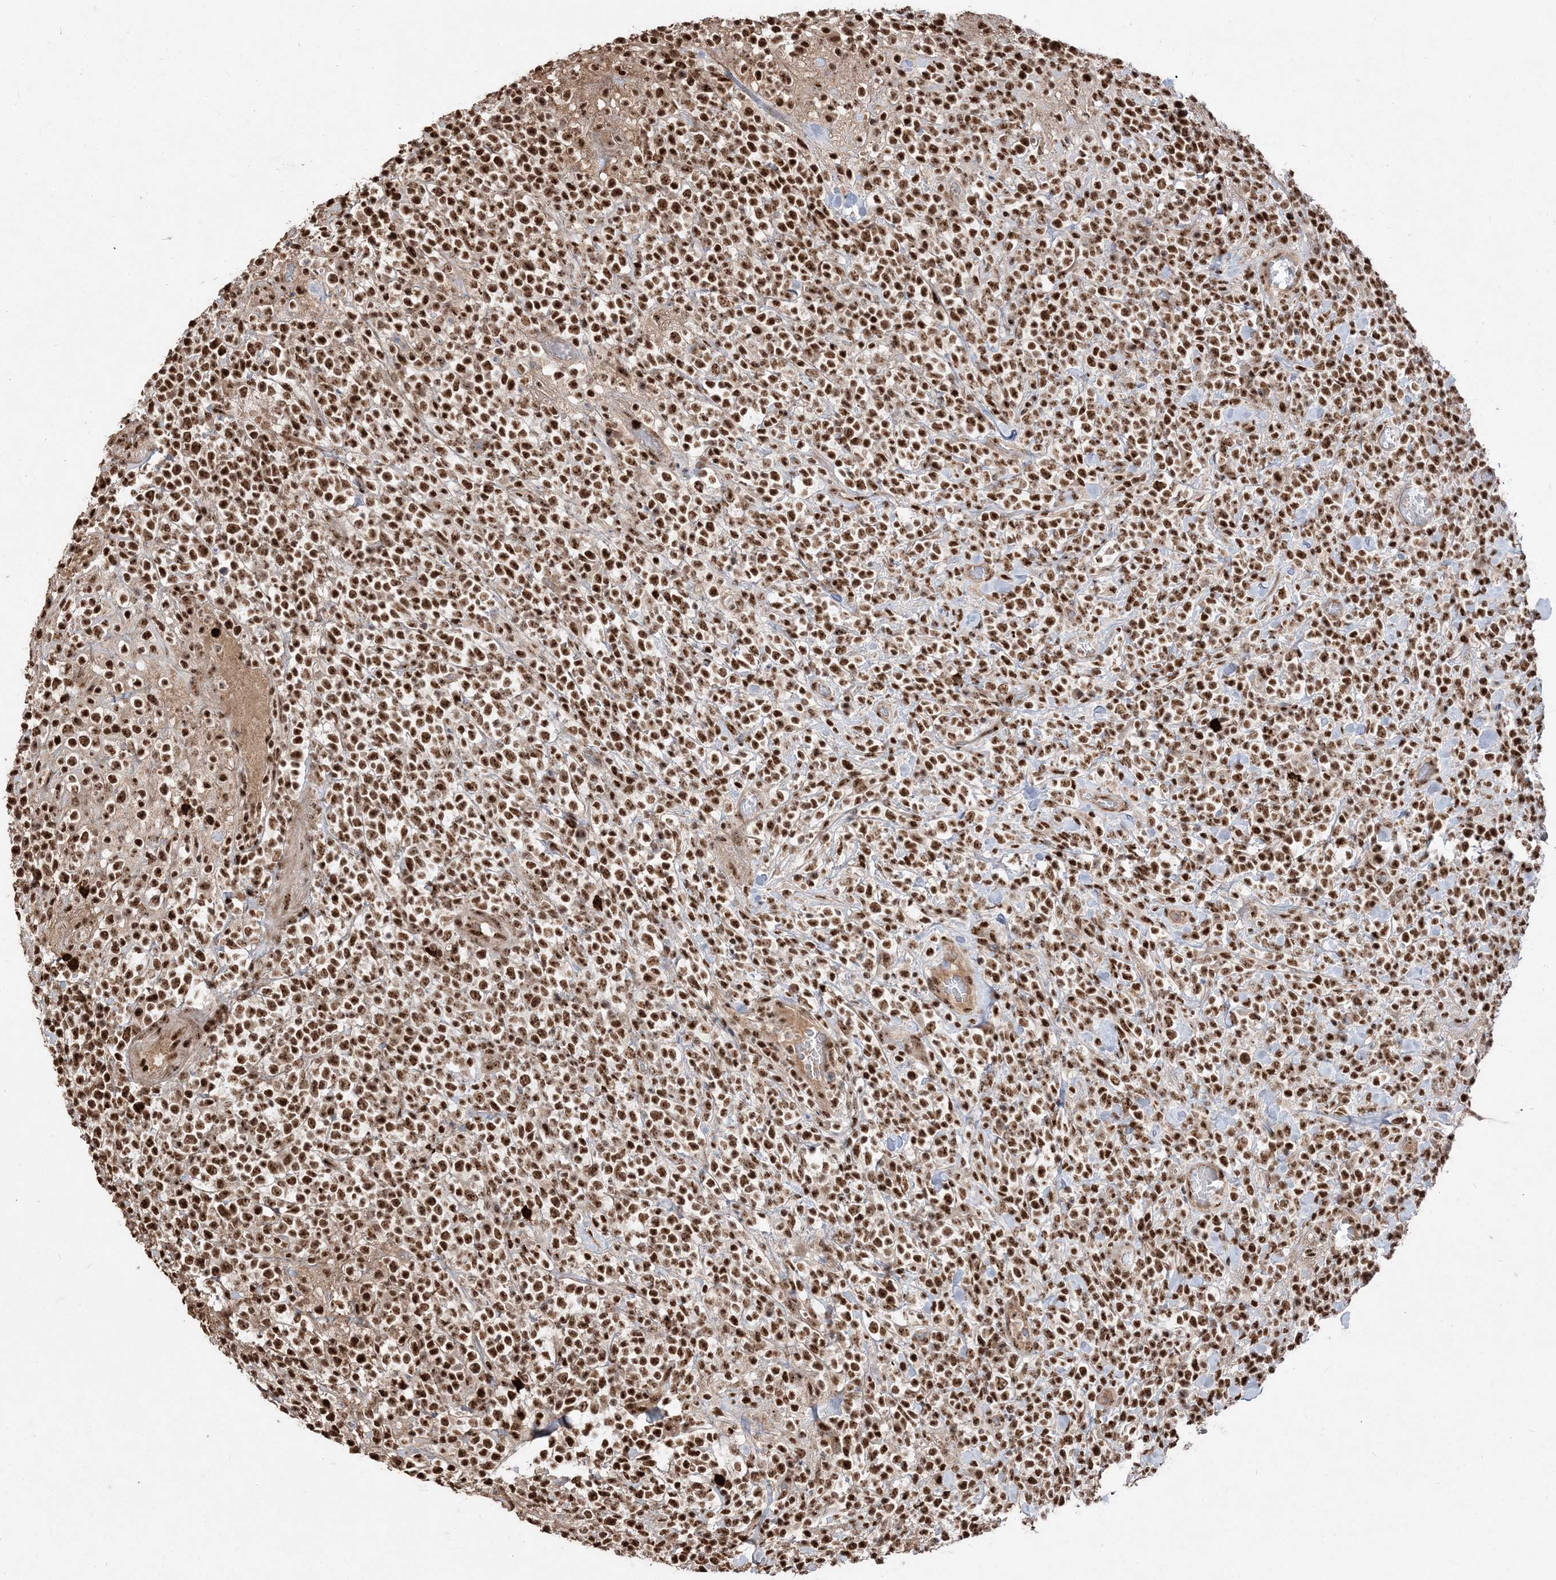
{"staining": {"intensity": "strong", "quantity": ">75%", "location": "nuclear"}, "tissue": "lymphoma", "cell_type": "Tumor cells", "image_type": "cancer", "snomed": [{"axis": "morphology", "description": "Malignant lymphoma, non-Hodgkin's type, High grade"}, {"axis": "topography", "description": "Colon"}], "caption": "Immunohistochemistry staining of malignant lymphoma, non-Hodgkin's type (high-grade), which displays high levels of strong nuclear staining in approximately >75% of tumor cells indicating strong nuclear protein expression. The staining was performed using DAB (brown) for protein detection and nuclei were counterstained in hematoxylin (blue).", "gene": "RBM17", "patient": {"sex": "female", "age": 53}}